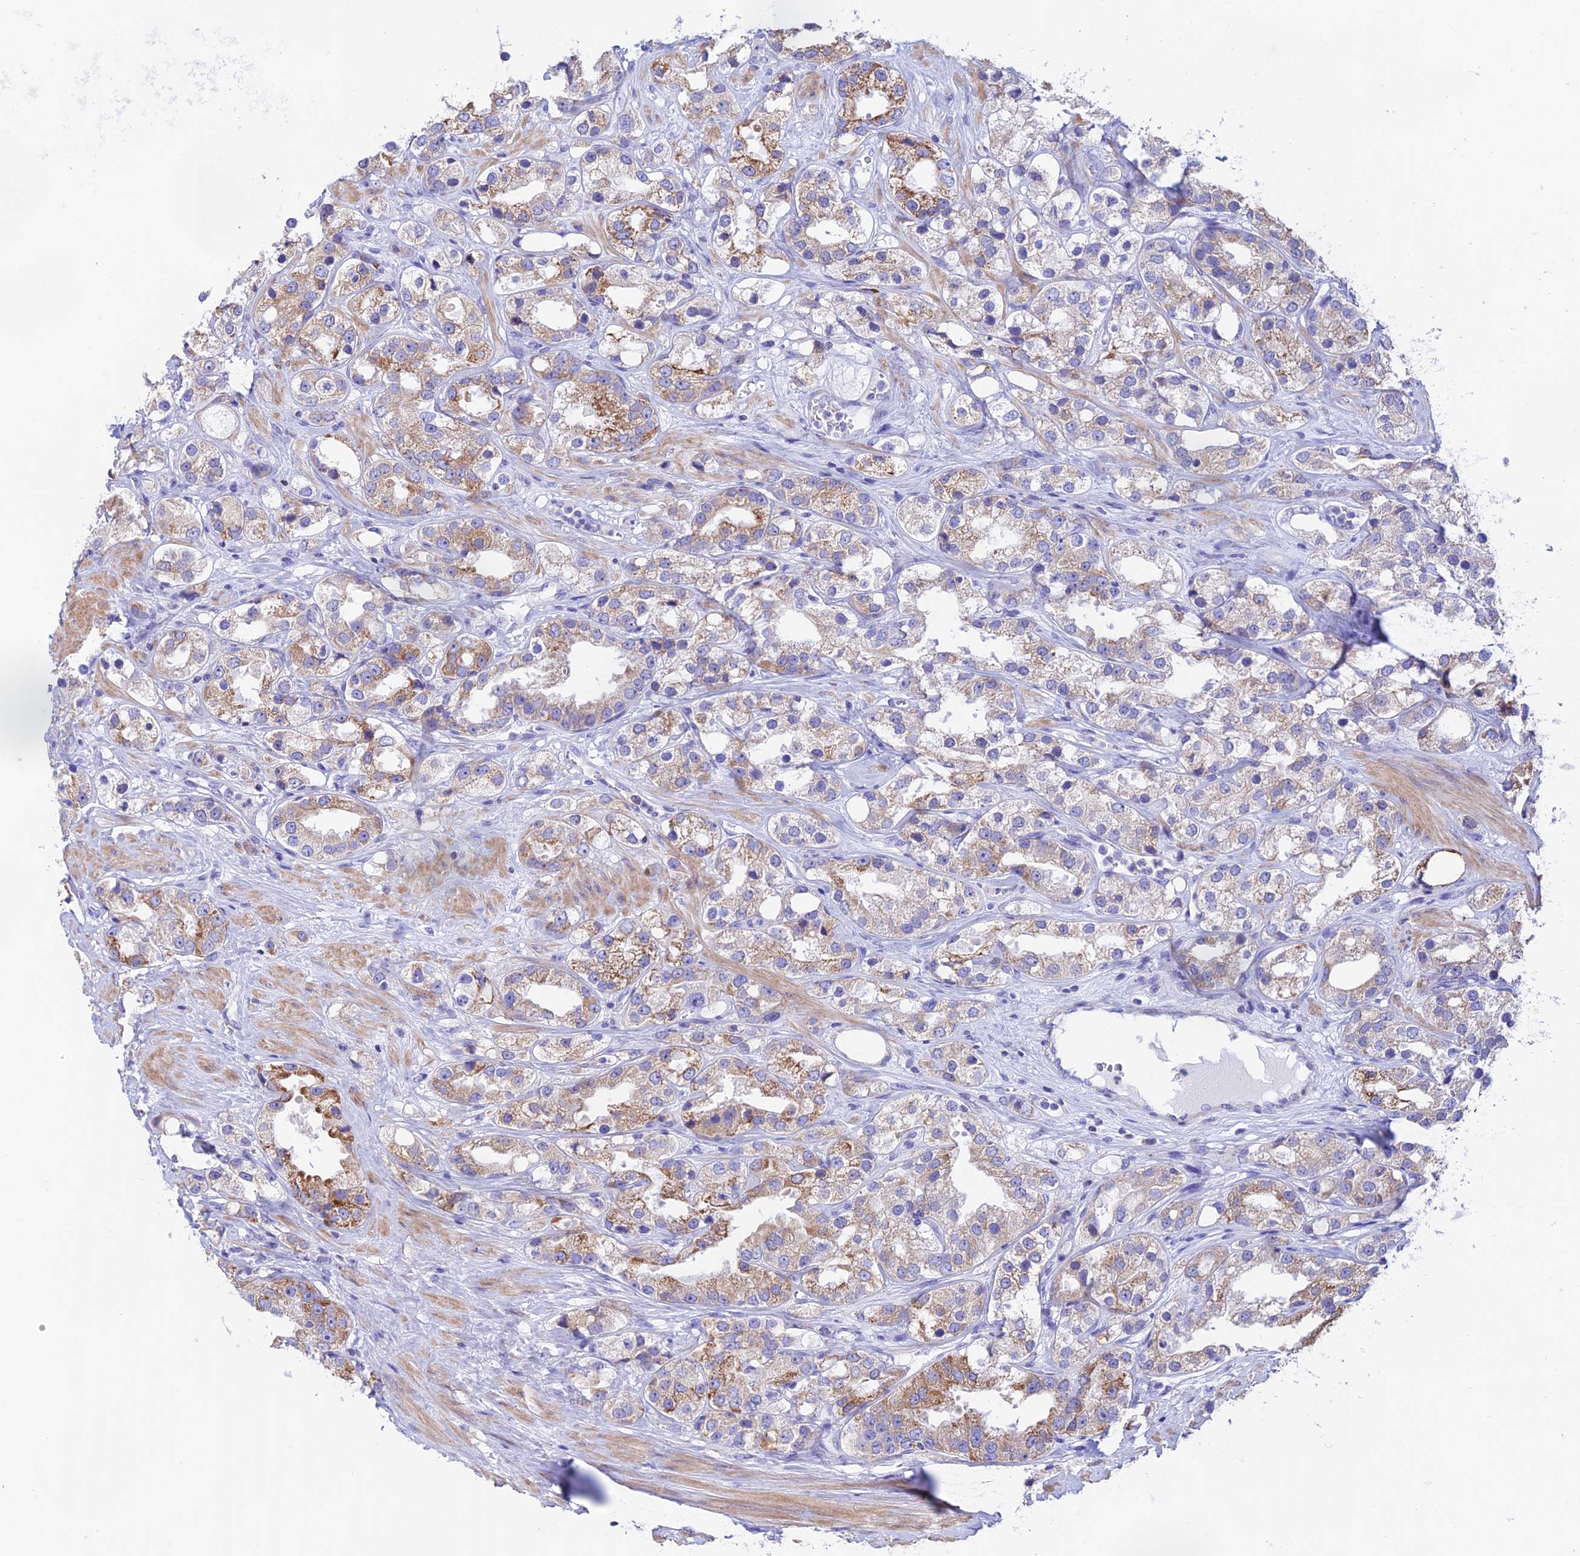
{"staining": {"intensity": "moderate", "quantity": "25%-75%", "location": "cytoplasmic/membranous"}, "tissue": "prostate cancer", "cell_type": "Tumor cells", "image_type": "cancer", "snomed": [{"axis": "morphology", "description": "Adenocarcinoma, NOS"}, {"axis": "topography", "description": "Prostate"}], "caption": "Protein analysis of prostate cancer (adenocarcinoma) tissue displays moderate cytoplasmic/membranous staining in approximately 25%-75% of tumor cells.", "gene": "PRIM1", "patient": {"sex": "male", "age": 79}}